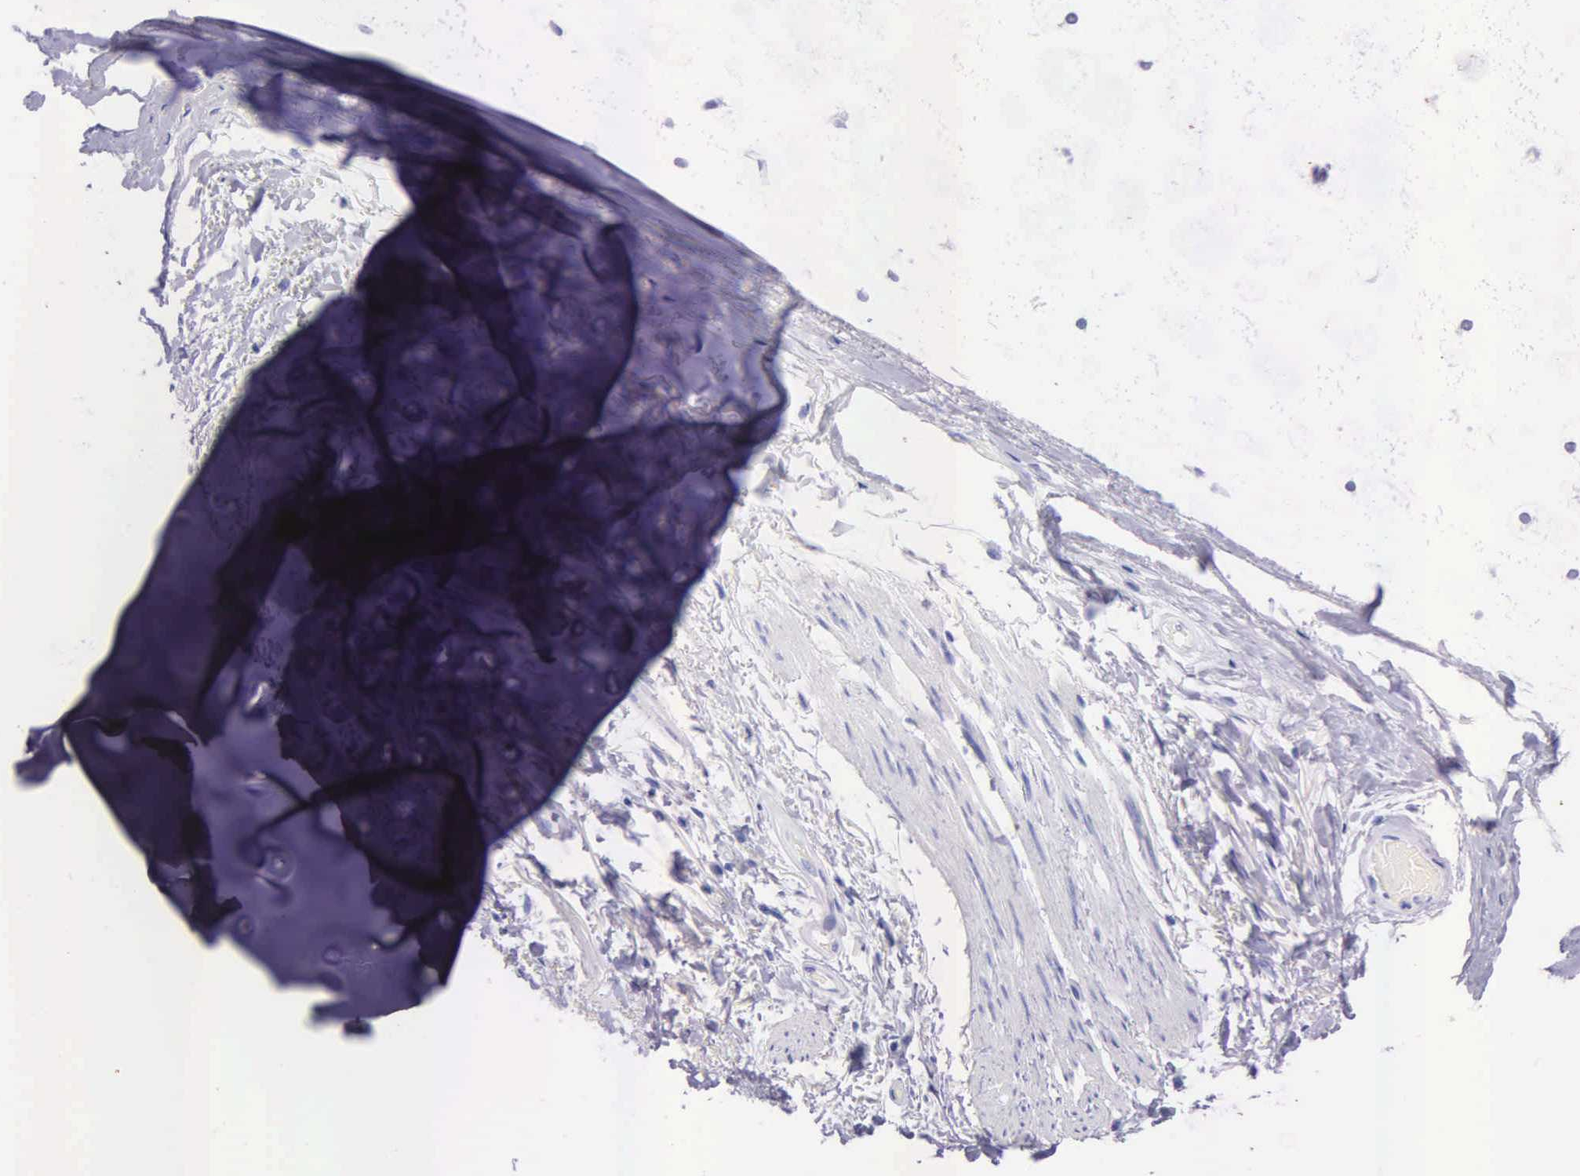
{"staining": {"intensity": "negative", "quantity": "none", "location": "none"}, "tissue": "adipose tissue", "cell_type": "Adipocytes", "image_type": "normal", "snomed": [{"axis": "morphology", "description": "Normal tissue, NOS"}, {"axis": "topography", "description": "Cartilage tissue"}, {"axis": "topography", "description": "Lung"}], "caption": "The immunohistochemistry photomicrograph has no significant positivity in adipocytes of adipose tissue. (DAB IHC, high magnification).", "gene": "KLK2", "patient": {"sex": "male", "age": 65}}